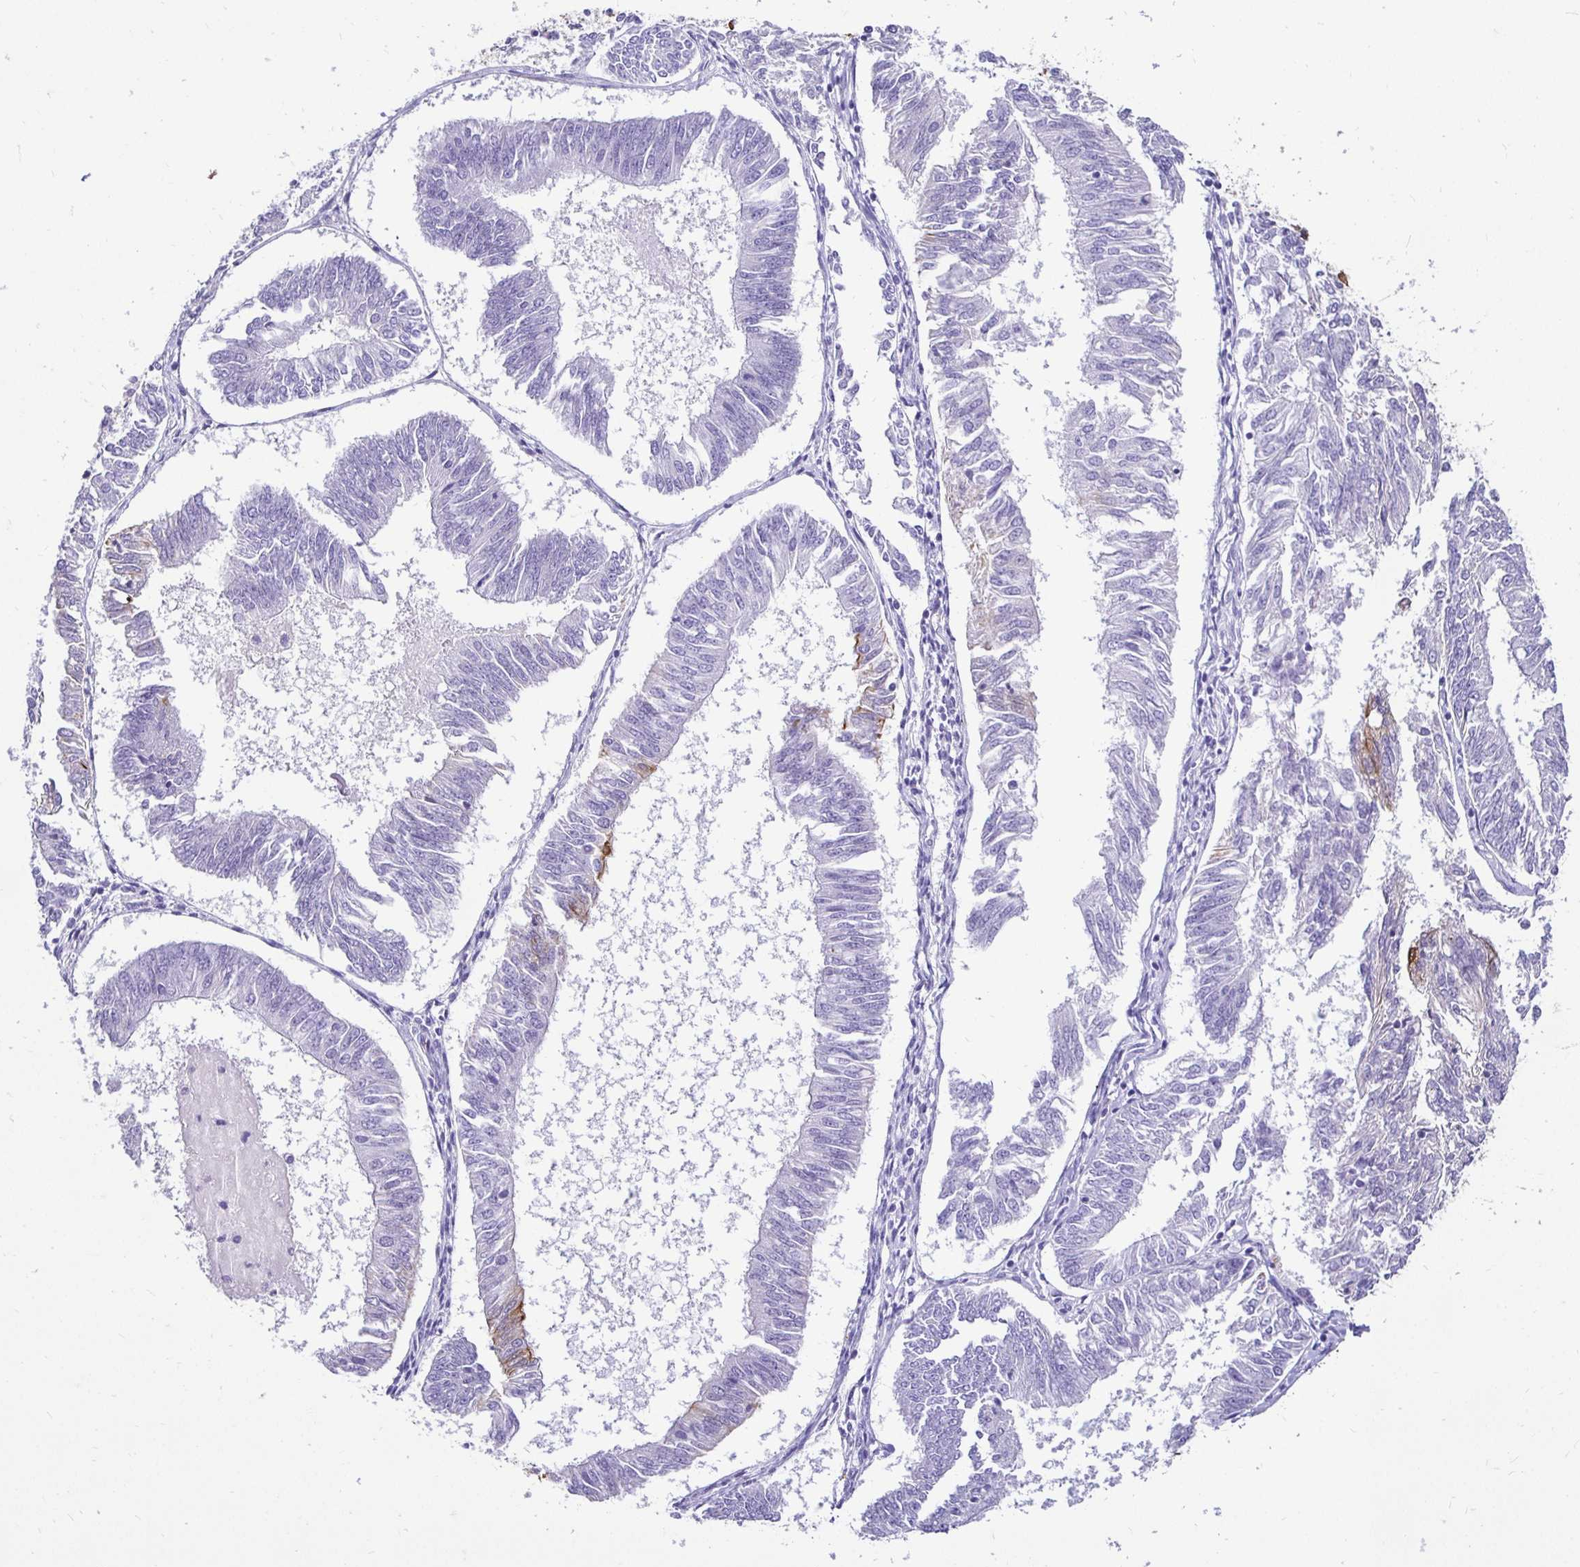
{"staining": {"intensity": "negative", "quantity": "none", "location": "none"}, "tissue": "endometrial cancer", "cell_type": "Tumor cells", "image_type": "cancer", "snomed": [{"axis": "morphology", "description": "Adenocarcinoma, NOS"}, {"axis": "topography", "description": "Endometrium"}], "caption": "The immunohistochemistry image has no significant staining in tumor cells of adenocarcinoma (endometrial) tissue.", "gene": "TAF1D", "patient": {"sex": "female", "age": 58}}